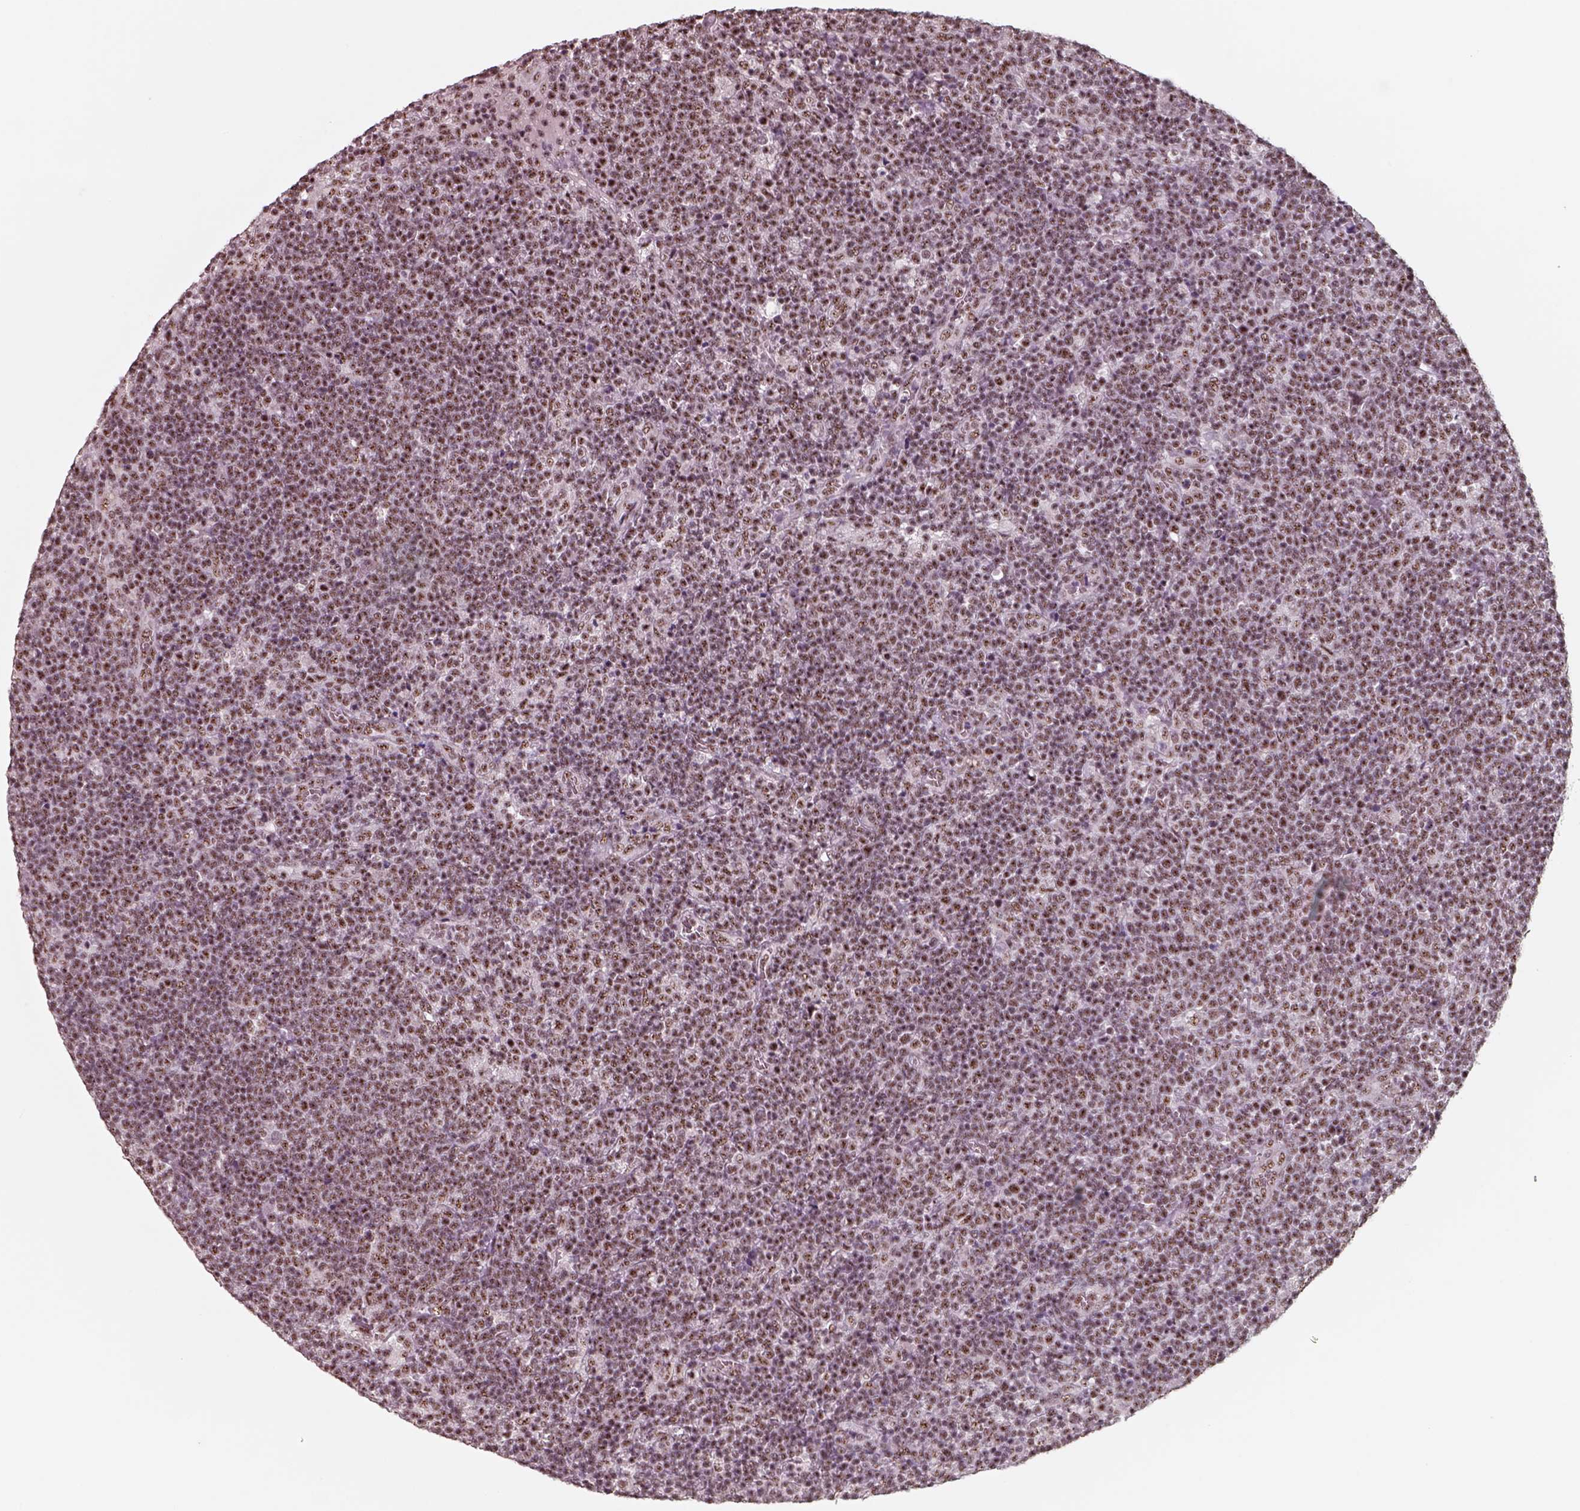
{"staining": {"intensity": "moderate", "quantity": ">75%", "location": "nuclear"}, "tissue": "lymphoma", "cell_type": "Tumor cells", "image_type": "cancer", "snomed": [{"axis": "morphology", "description": "Malignant lymphoma, non-Hodgkin's type, High grade"}, {"axis": "topography", "description": "Lymph node"}], "caption": "The immunohistochemical stain labels moderate nuclear expression in tumor cells of high-grade malignant lymphoma, non-Hodgkin's type tissue. The protein of interest is stained brown, and the nuclei are stained in blue (DAB (3,3'-diaminobenzidine) IHC with brightfield microscopy, high magnification).", "gene": "ATXN7L3", "patient": {"sex": "male", "age": 61}}